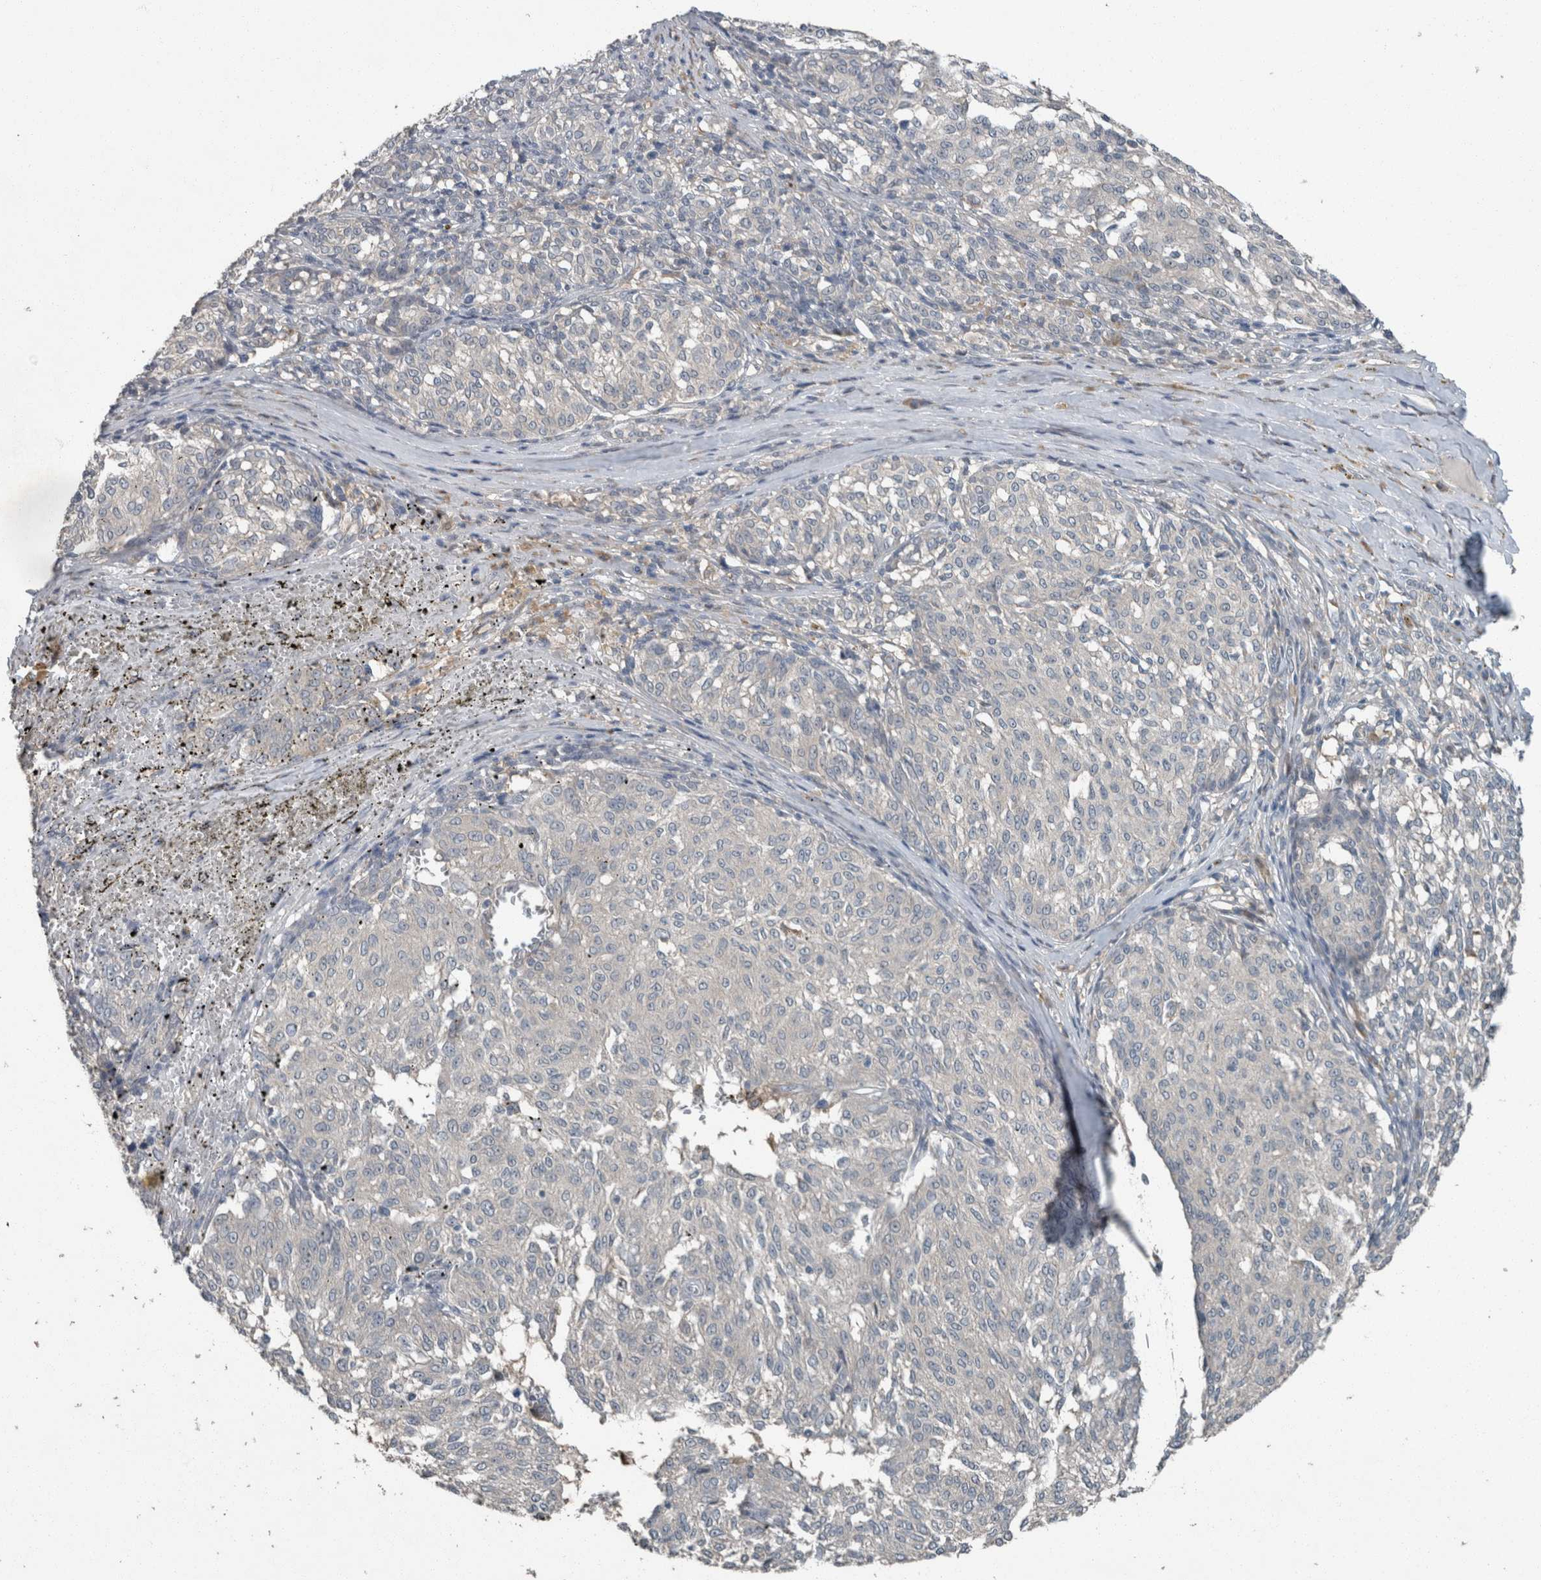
{"staining": {"intensity": "negative", "quantity": "none", "location": "none"}, "tissue": "melanoma", "cell_type": "Tumor cells", "image_type": "cancer", "snomed": [{"axis": "morphology", "description": "Malignant melanoma, NOS"}, {"axis": "topography", "description": "Skin"}], "caption": "An image of human malignant melanoma is negative for staining in tumor cells.", "gene": "KNTC1", "patient": {"sex": "female", "age": 72}}